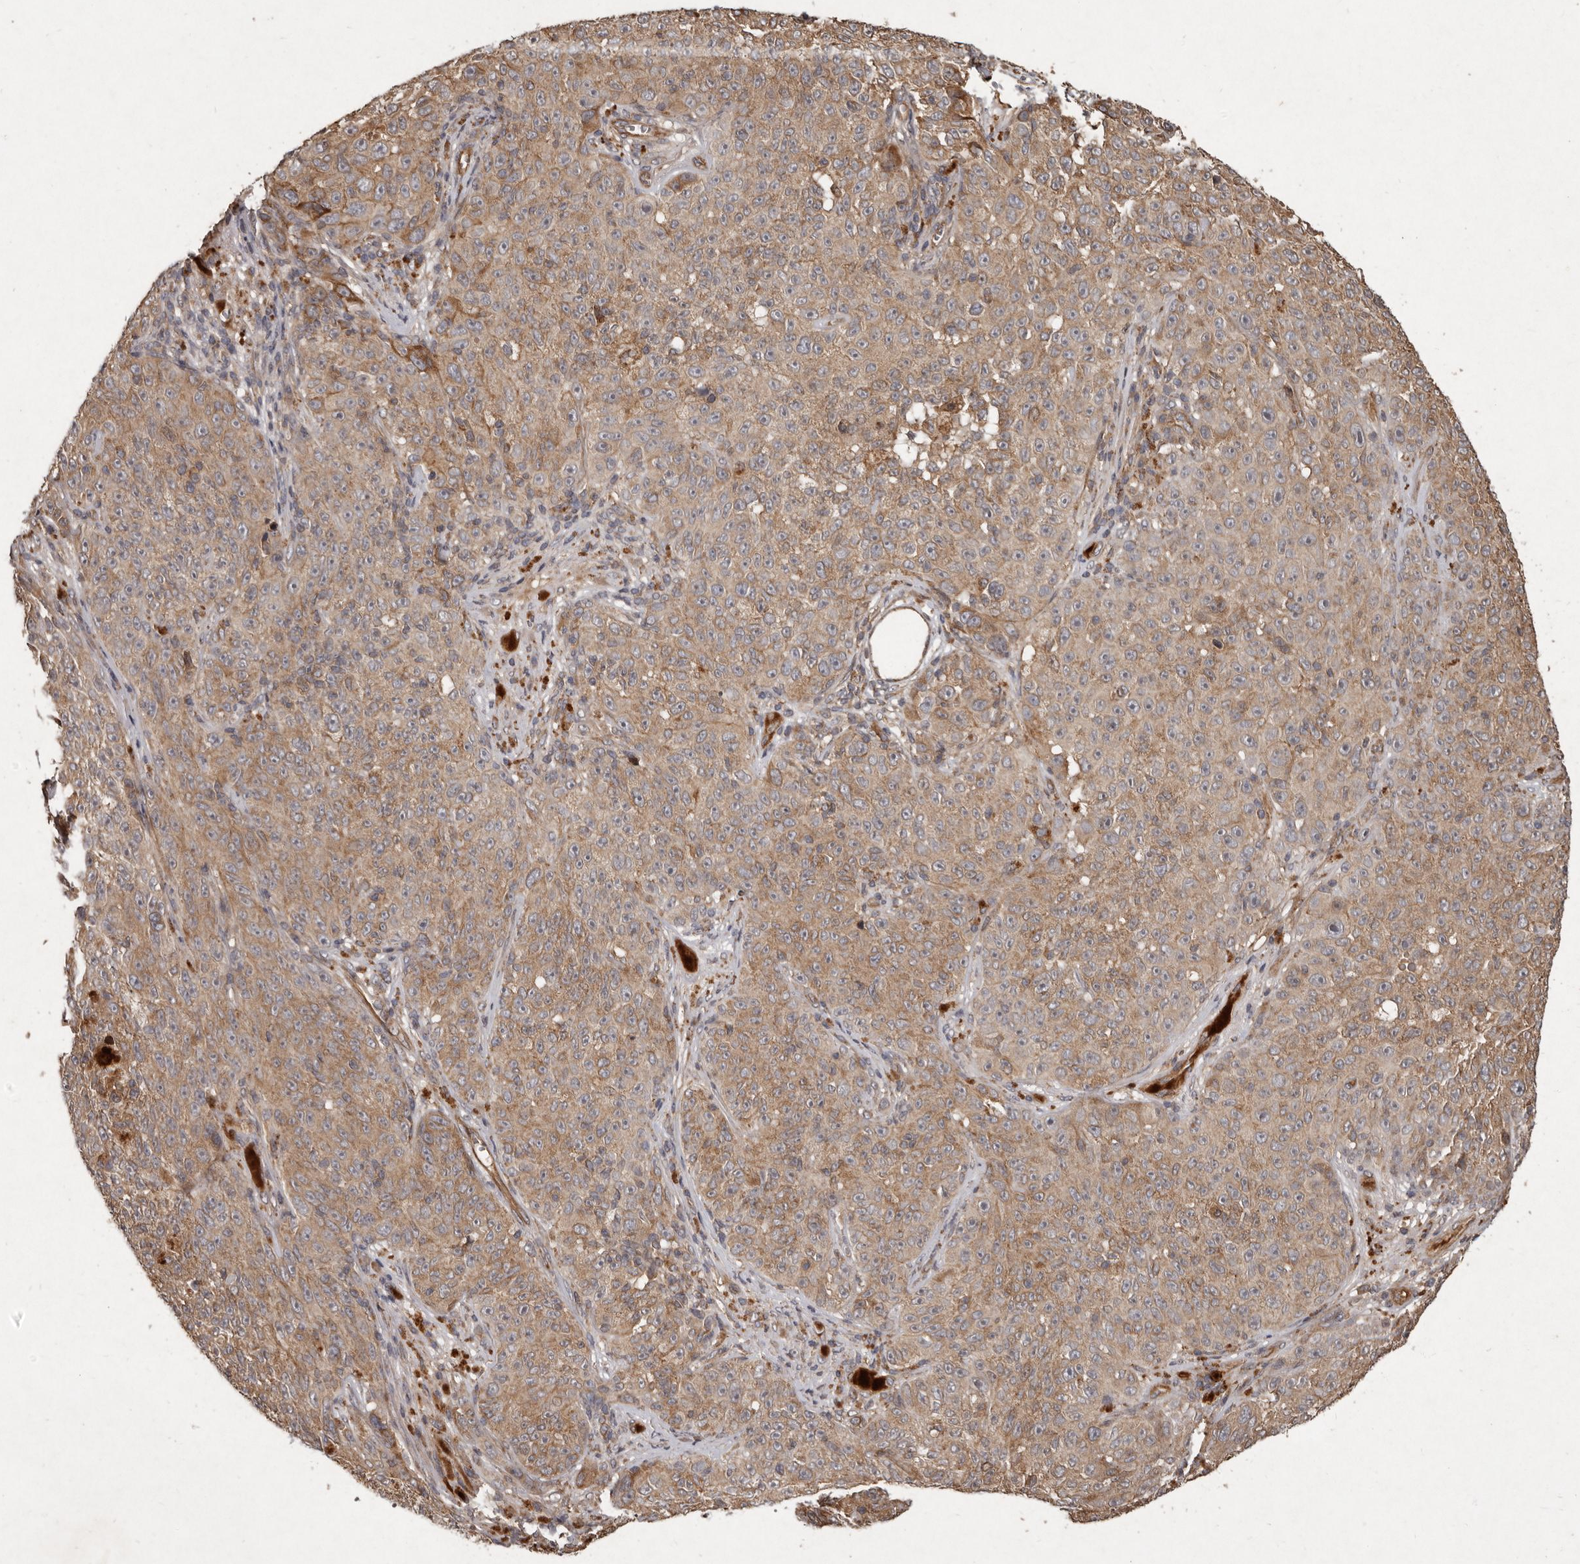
{"staining": {"intensity": "weak", "quantity": ">75%", "location": "cytoplasmic/membranous"}, "tissue": "melanoma", "cell_type": "Tumor cells", "image_type": "cancer", "snomed": [{"axis": "morphology", "description": "Malignant melanoma, NOS"}, {"axis": "topography", "description": "Skin"}], "caption": "Immunohistochemical staining of malignant melanoma reveals low levels of weak cytoplasmic/membranous staining in about >75% of tumor cells. Using DAB (3,3'-diaminobenzidine) (brown) and hematoxylin (blue) stains, captured at high magnification using brightfield microscopy.", "gene": "SEMA3A", "patient": {"sex": "female", "age": 82}}